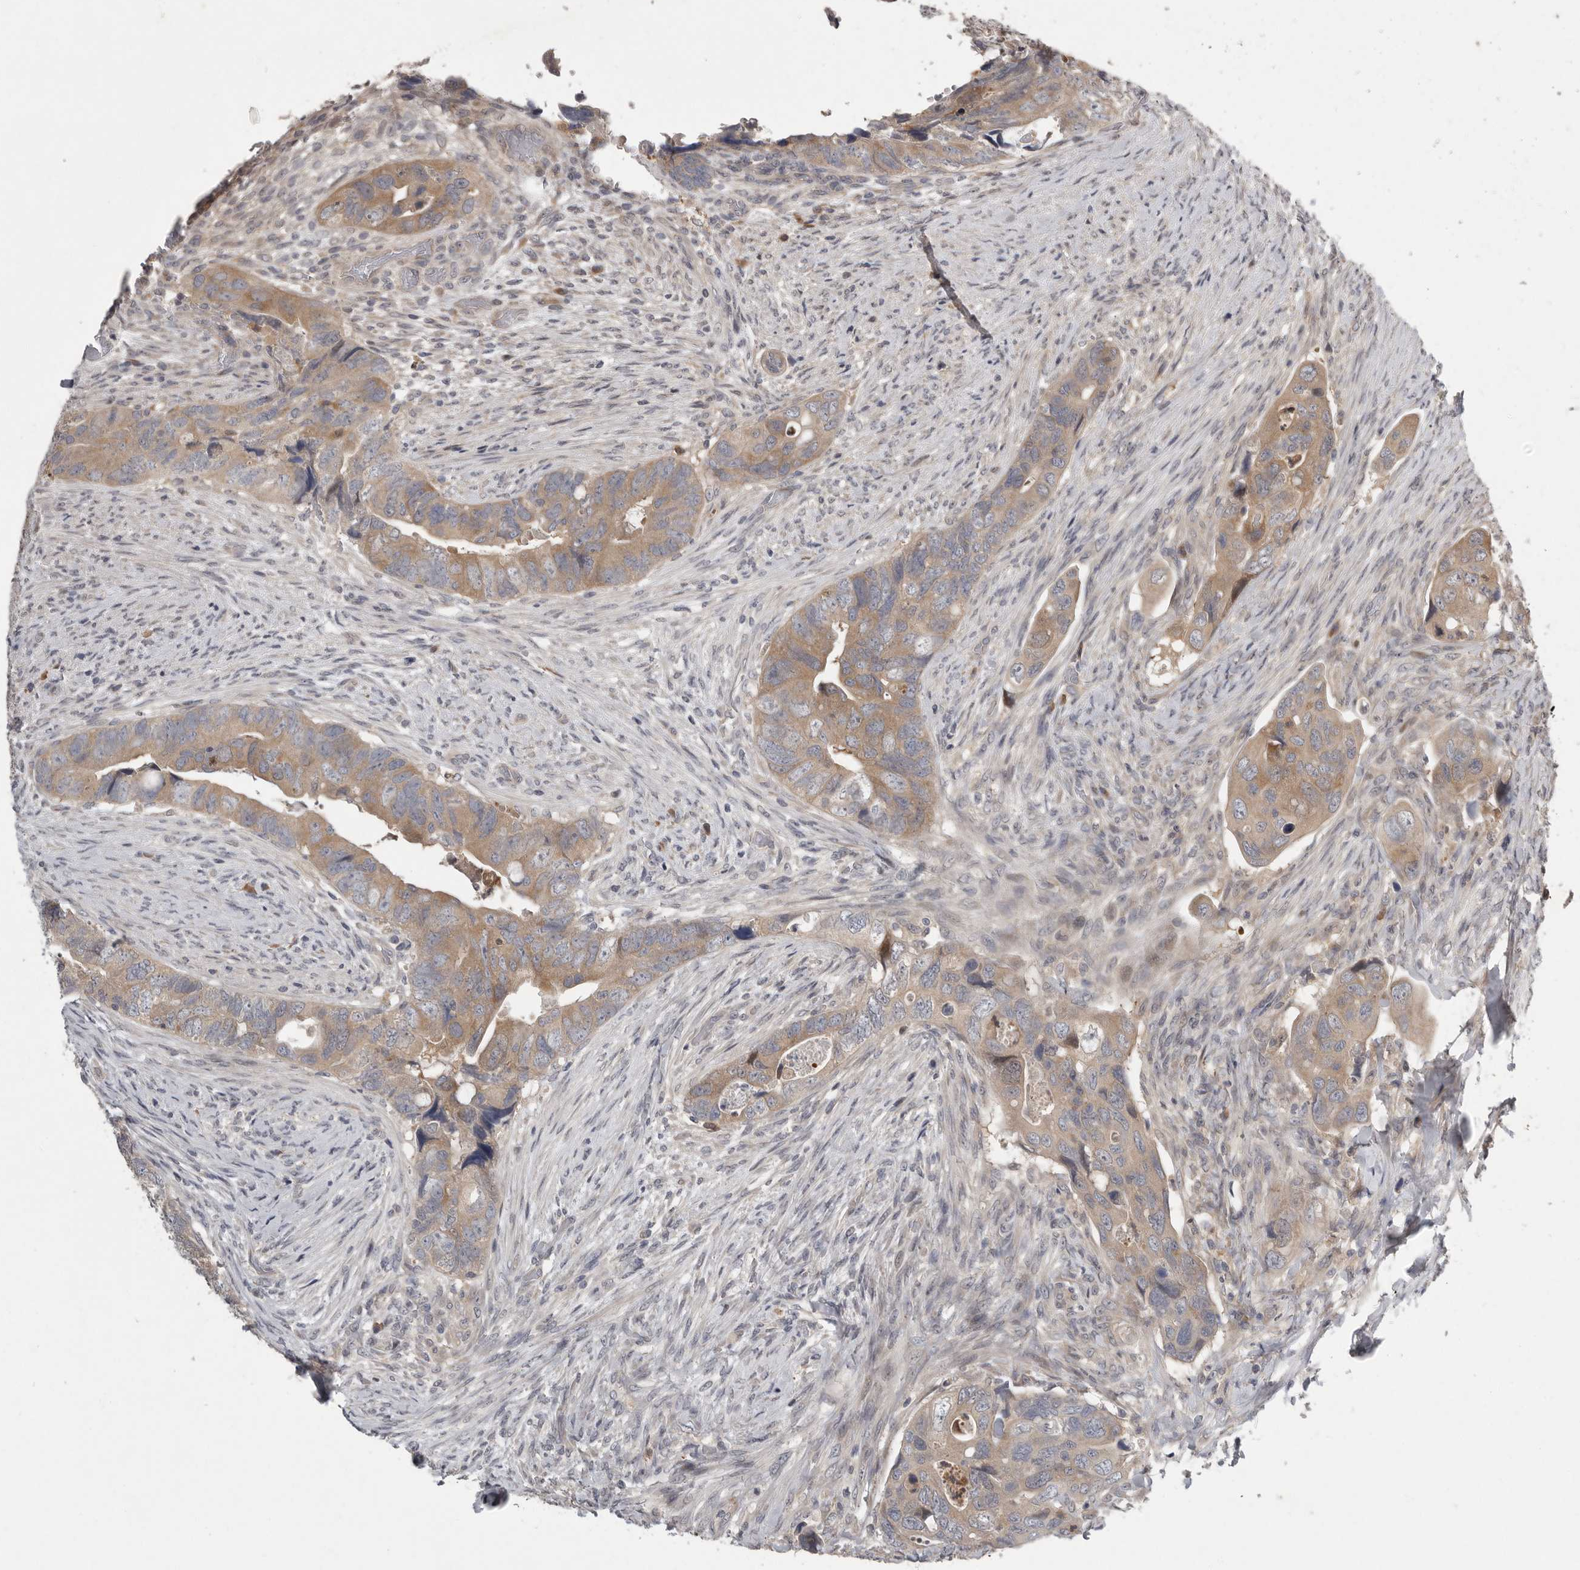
{"staining": {"intensity": "weak", "quantity": ">75%", "location": "cytoplasmic/membranous"}, "tissue": "colorectal cancer", "cell_type": "Tumor cells", "image_type": "cancer", "snomed": [{"axis": "morphology", "description": "Adenocarcinoma, NOS"}, {"axis": "topography", "description": "Rectum"}], "caption": "Protein staining of adenocarcinoma (colorectal) tissue demonstrates weak cytoplasmic/membranous staining in approximately >75% of tumor cells.", "gene": "RALGPS2", "patient": {"sex": "male", "age": 63}}